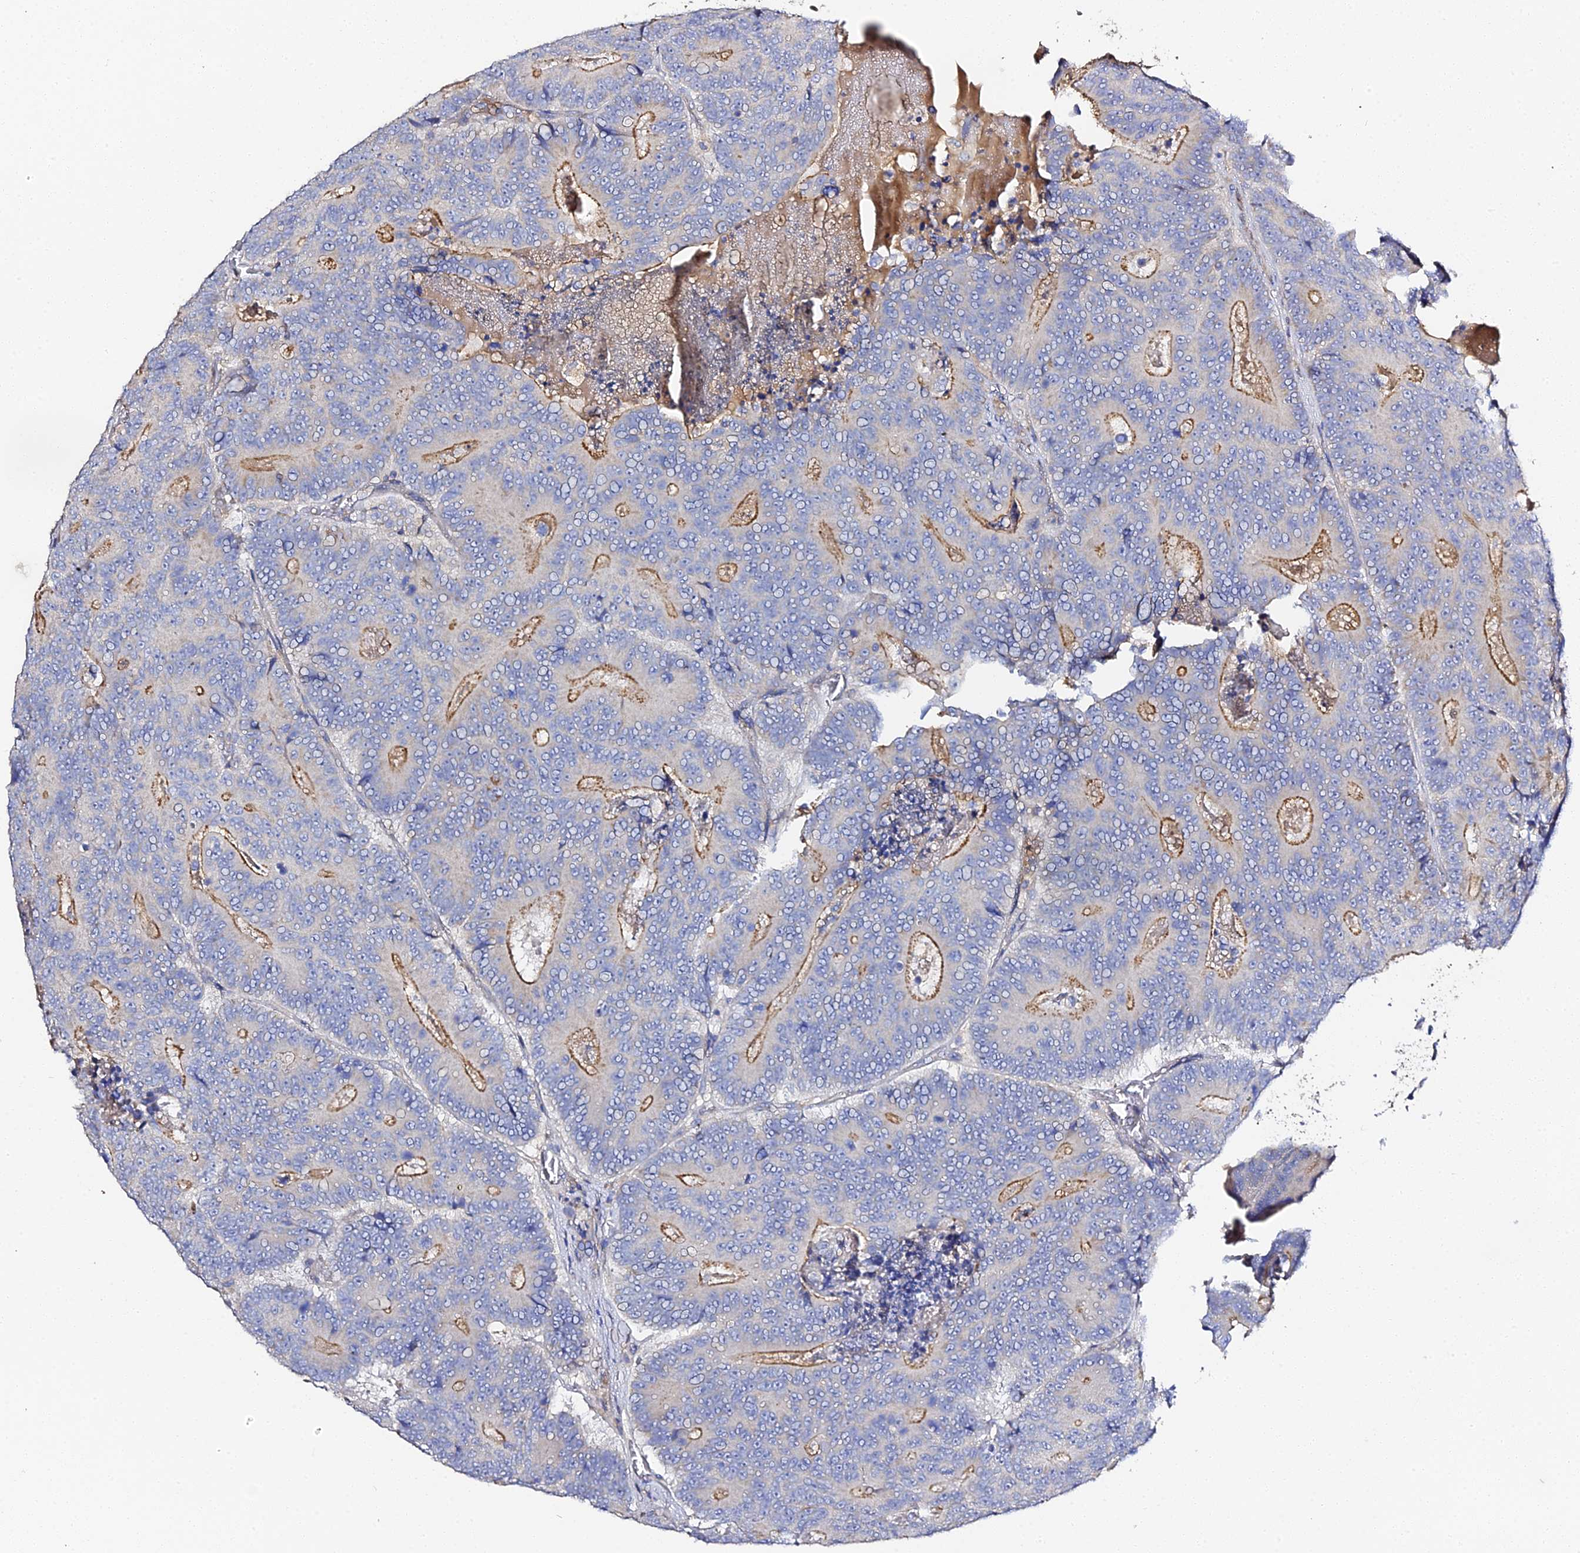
{"staining": {"intensity": "moderate", "quantity": "<25%", "location": "cytoplasmic/membranous"}, "tissue": "colorectal cancer", "cell_type": "Tumor cells", "image_type": "cancer", "snomed": [{"axis": "morphology", "description": "Adenocarcinoma, NOS"}, {"axis": "topography", "description": "Colon"}], "caption": "Adenocarcinoma (colorectal) tissue demonstrates moderate cytoplasmic/membranous staining in approximately <25% of tumor cells", "gene": "SCX", "patient": {"sex": "male", "age": 83}}